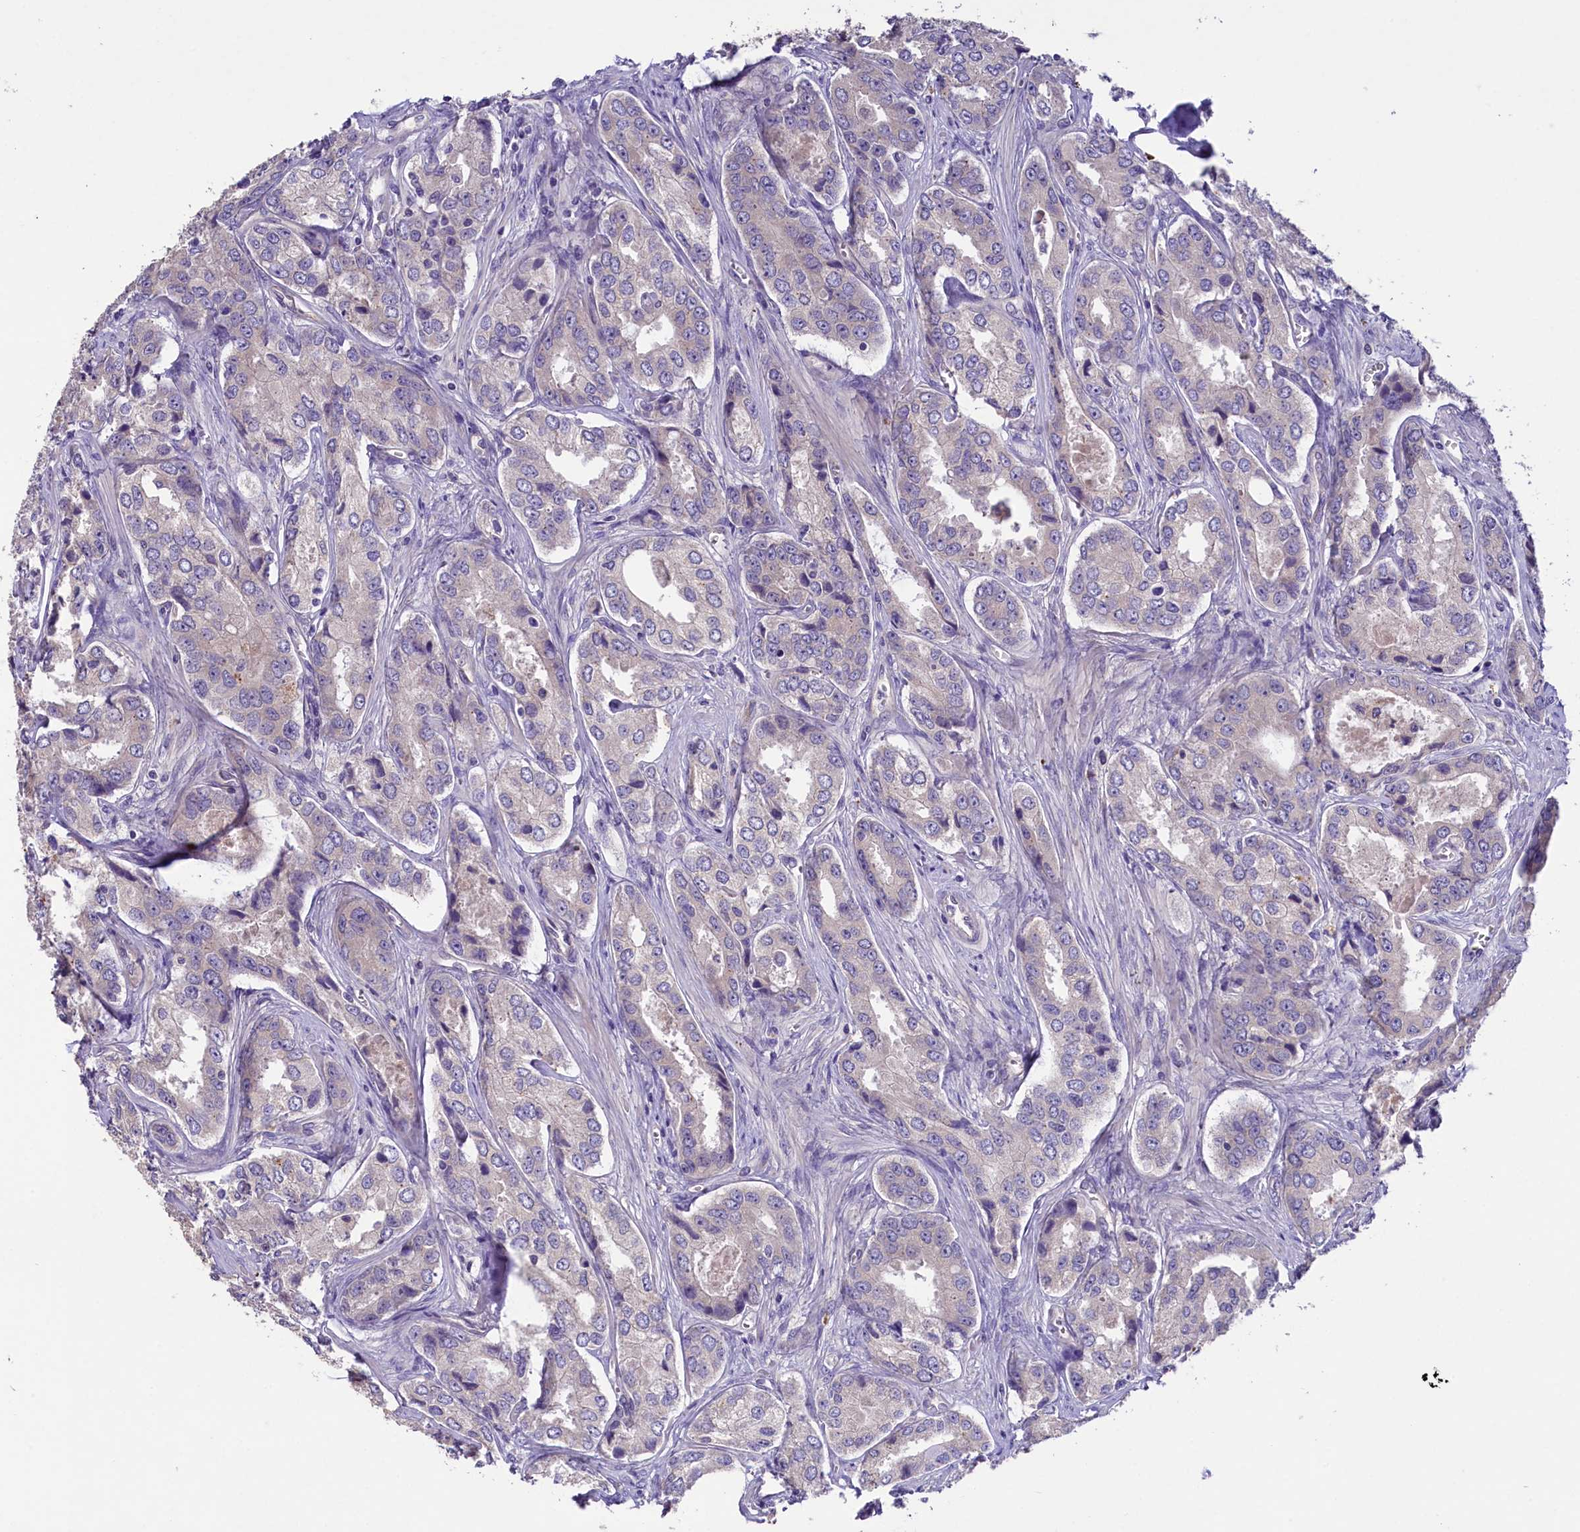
{"staining": {"intensity": "negative", "quantity": "none", "location": "none"}, "tissue": "prostate cancer", "cell_type": "Tumor cells", "image_type": "cancer", "snomed": [{"axis": "morphology", "description": "Adenocarcinoma, Low grade"}, {"axis": "topography", "description": "Prostate"}], "caption": "There is no significant expression in tumor cells of adenocarcinoma (low-grade) (prostate).", "gene": "CD99L2", "patient": {"sex": "male", "age": 68}}